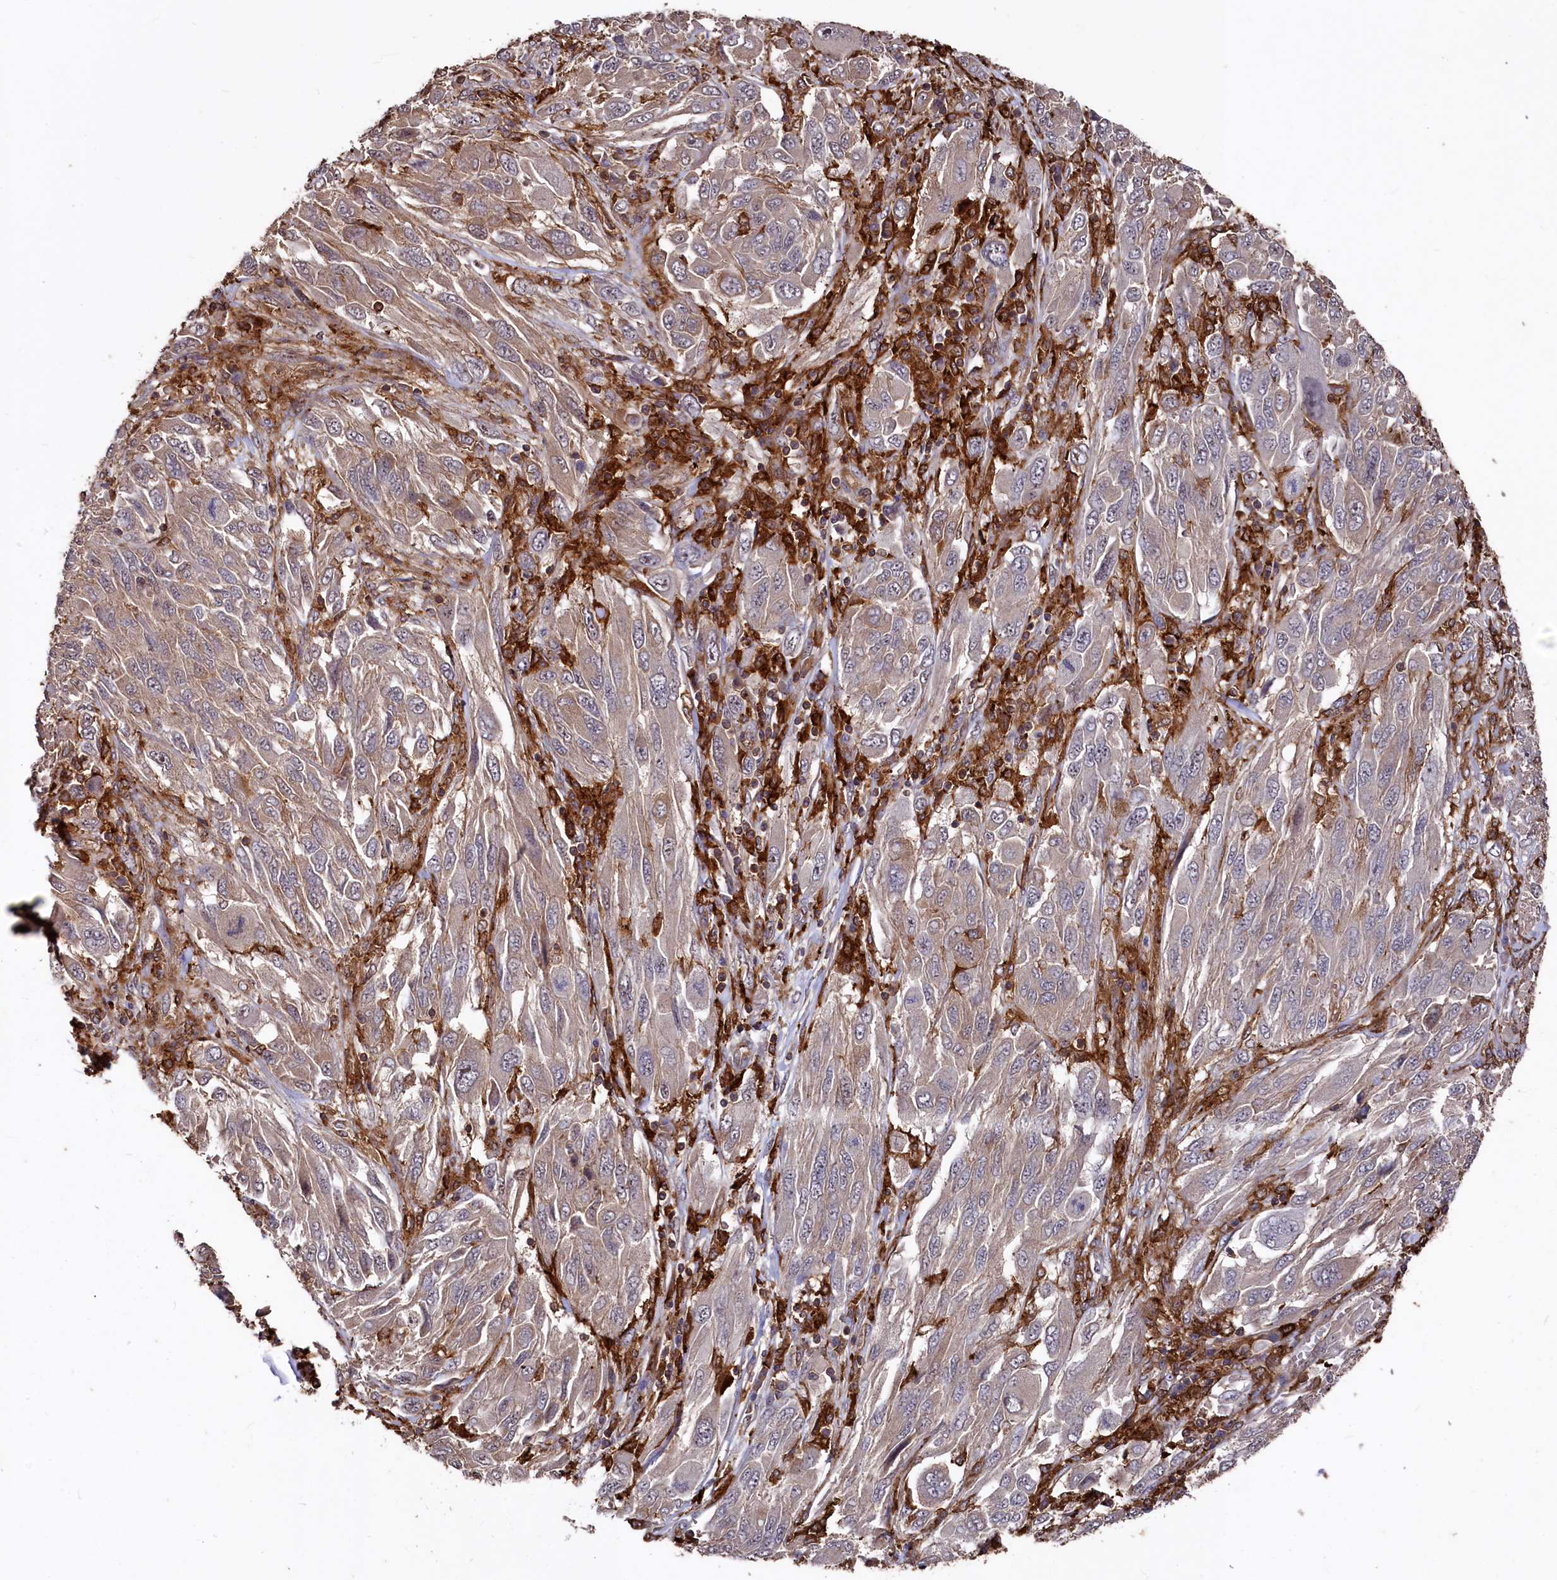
{"staining": {"intensity": "weak", "quantity": "25%-75%", "location": "cytoplasmic/membranous"}, "tissue": "melanoma", "cell_type": "Tumor cells", "image_type": "cancer", "snomed": [{"axis": "morphology", "description": "Malignant melanoma, NOS"}, {"axis": "topography", "description": "Skin"}], "caption": "DAB (3,3'-diaminobenzidine) immunohistochemical staining of malignant melanoma displays weak cytoplasmic/membranous protein staining in about 25%-75% of tumor cells.", "gene": "PLEKHO2", "patient": {"sex": "female", "age": 91}}